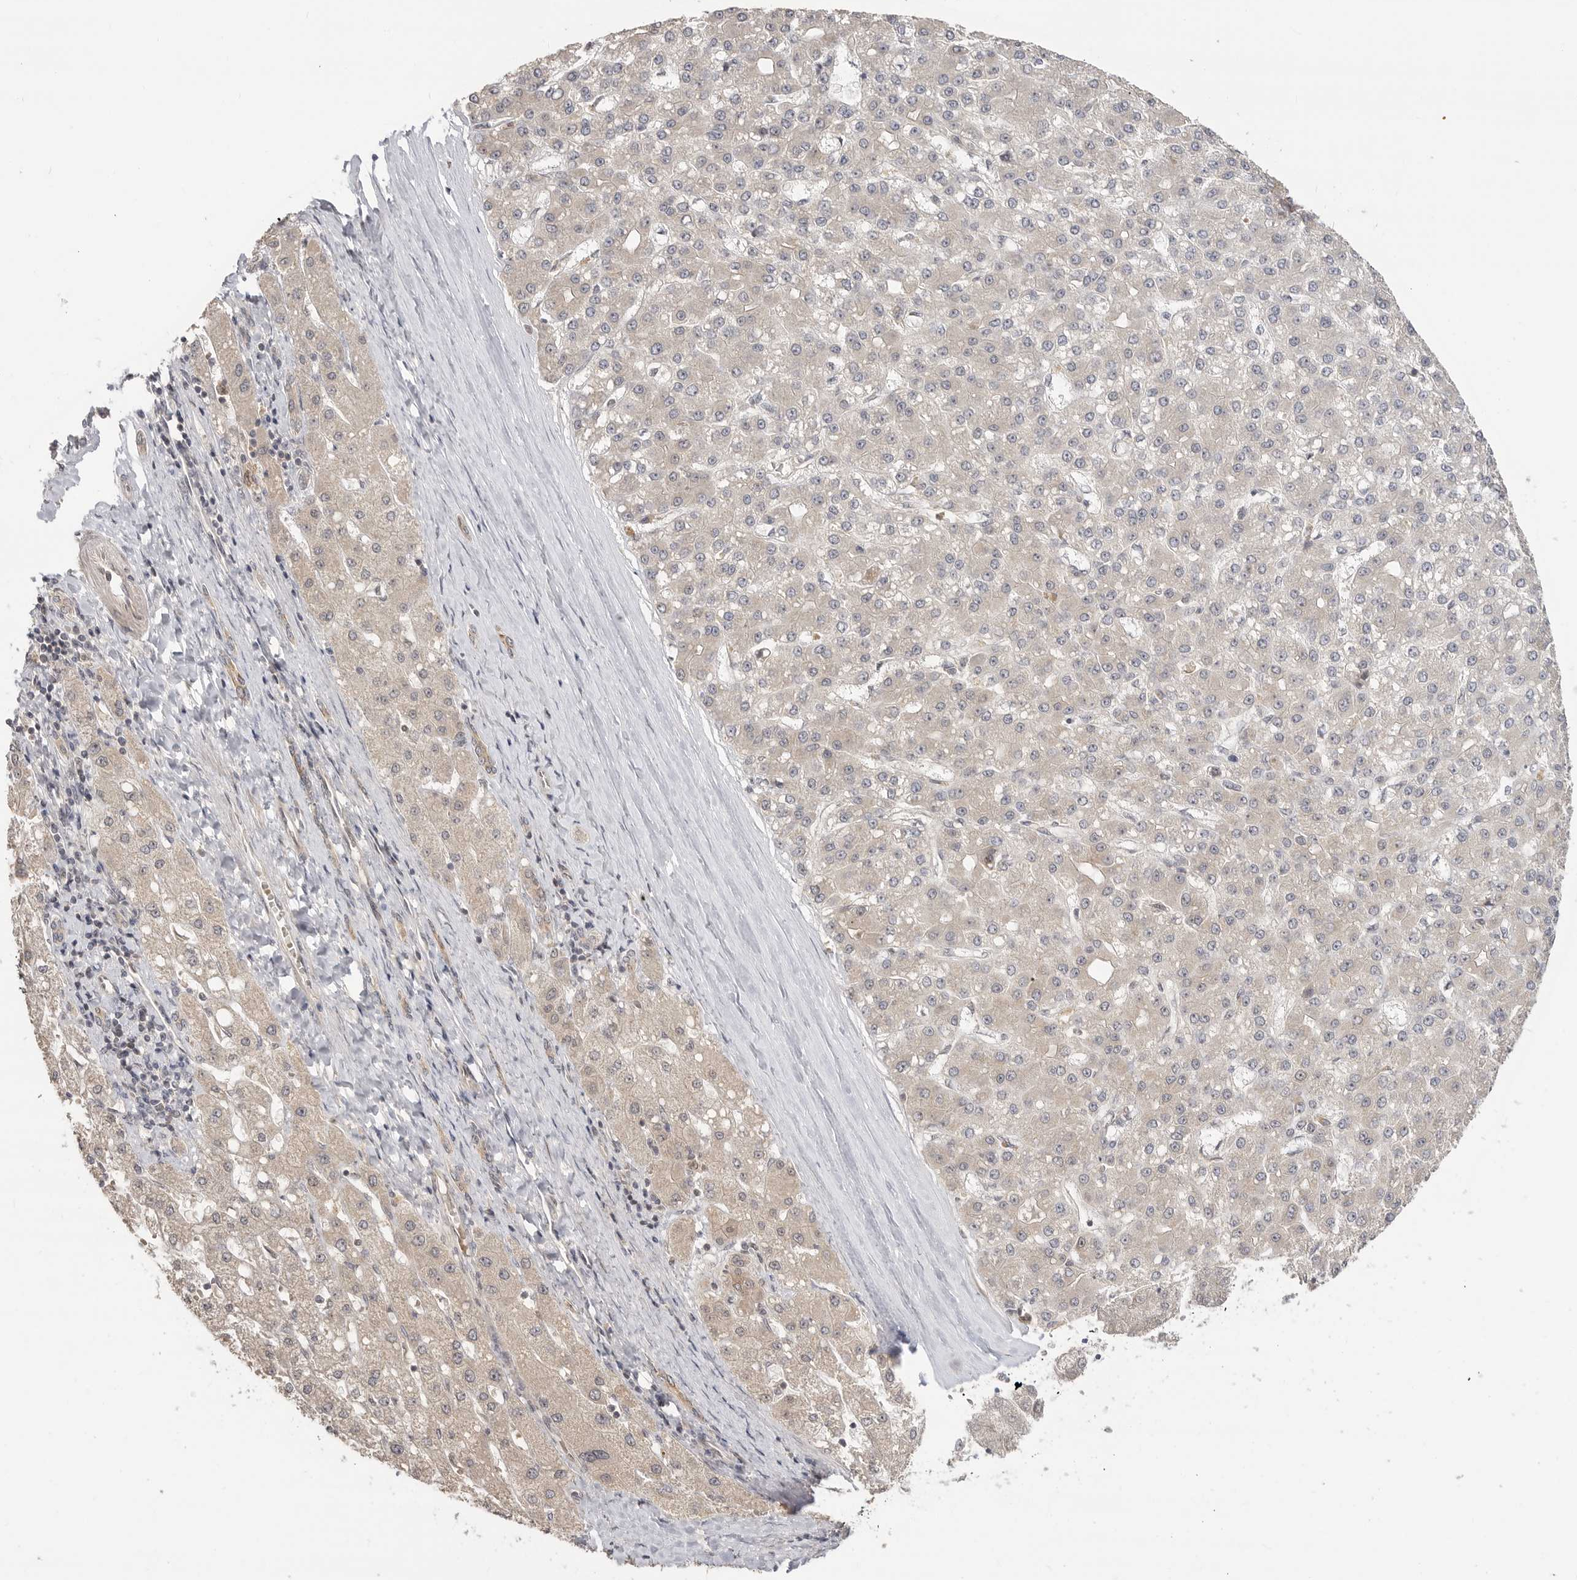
{"staining": {"intensity": "weak", "quantity": "<25%", "location": "cytoplasmic/membranous"}, "tissue": "liver cancer", "cell_type": "Tumor cells", "image_type": "cancer", "snomed": [{"axis": "morphology", "description": "Carcinoma, Hepatocellular, NOS"}, {"axis": "topography", "description": "Liver"}], "caption": "Liver cancer (hepatocellular carcinoma) was stained to show a protein in brown. There is no significant positivity in tumor cells.", "gene": "ALKAL1", "patient": {"sex": "male", "age": 67}}